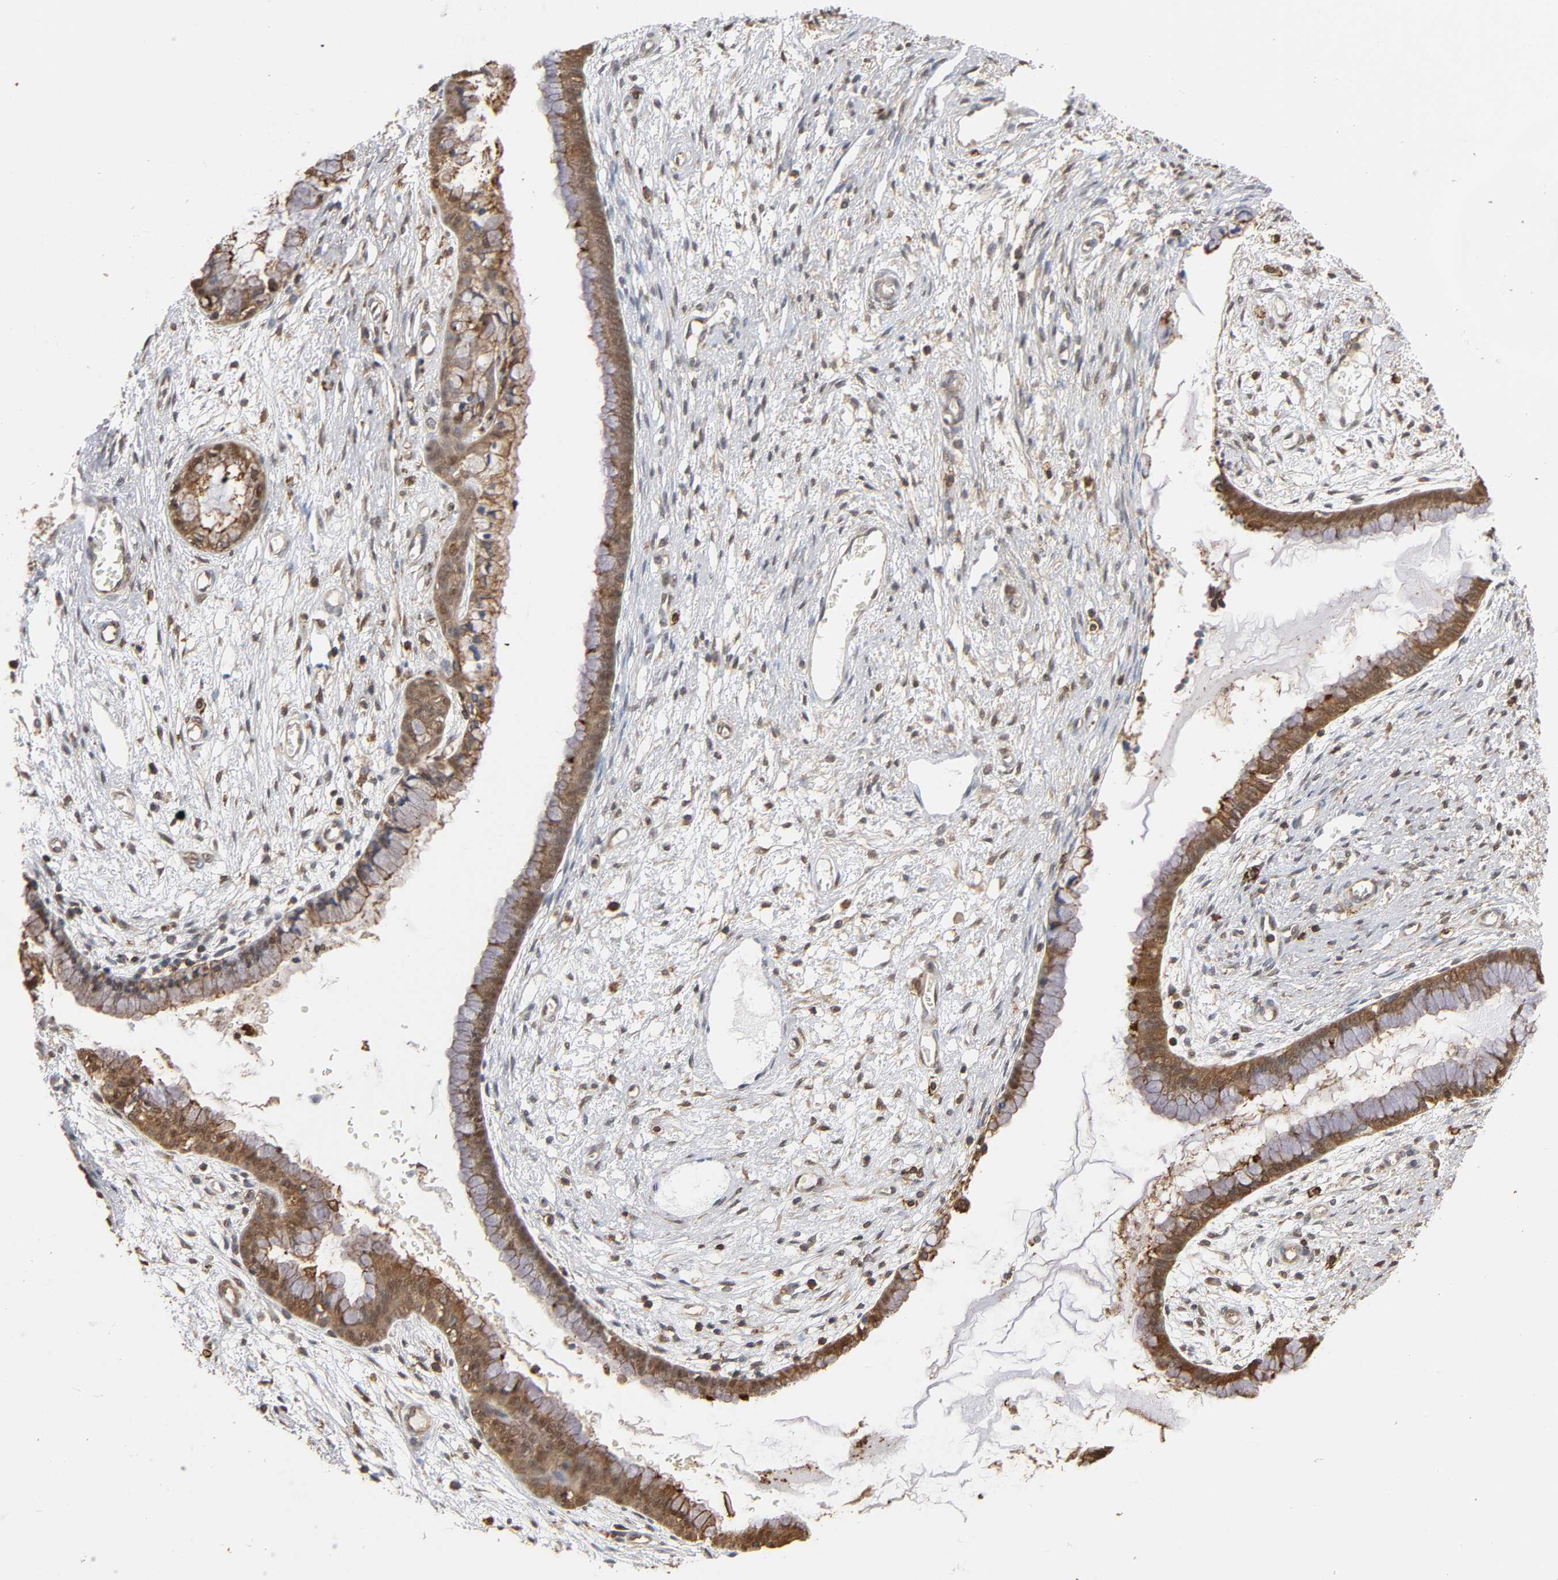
{"staining": {"intensity": "moderate", "quantity": ">75%", "location": "cytoplasmic/membranous"}, "tissue": "cervix", "cell_type": "Glandular cells", "image_type": "normal", "snomed": [{"axis": "morphology", "description": "Normal tissue, NOS"}, {"axis": "topography", "description": "Cervix"}], "caption": "Immunohistochemistry image of unremarkable human cervix stained for a protein (brown), which reveals medium levels of moderate cytoplasmic/membranous expression in about >75% of glandular cells.", "gene": "ANXA11", "patient": {"sex": "female", "age": 55}}